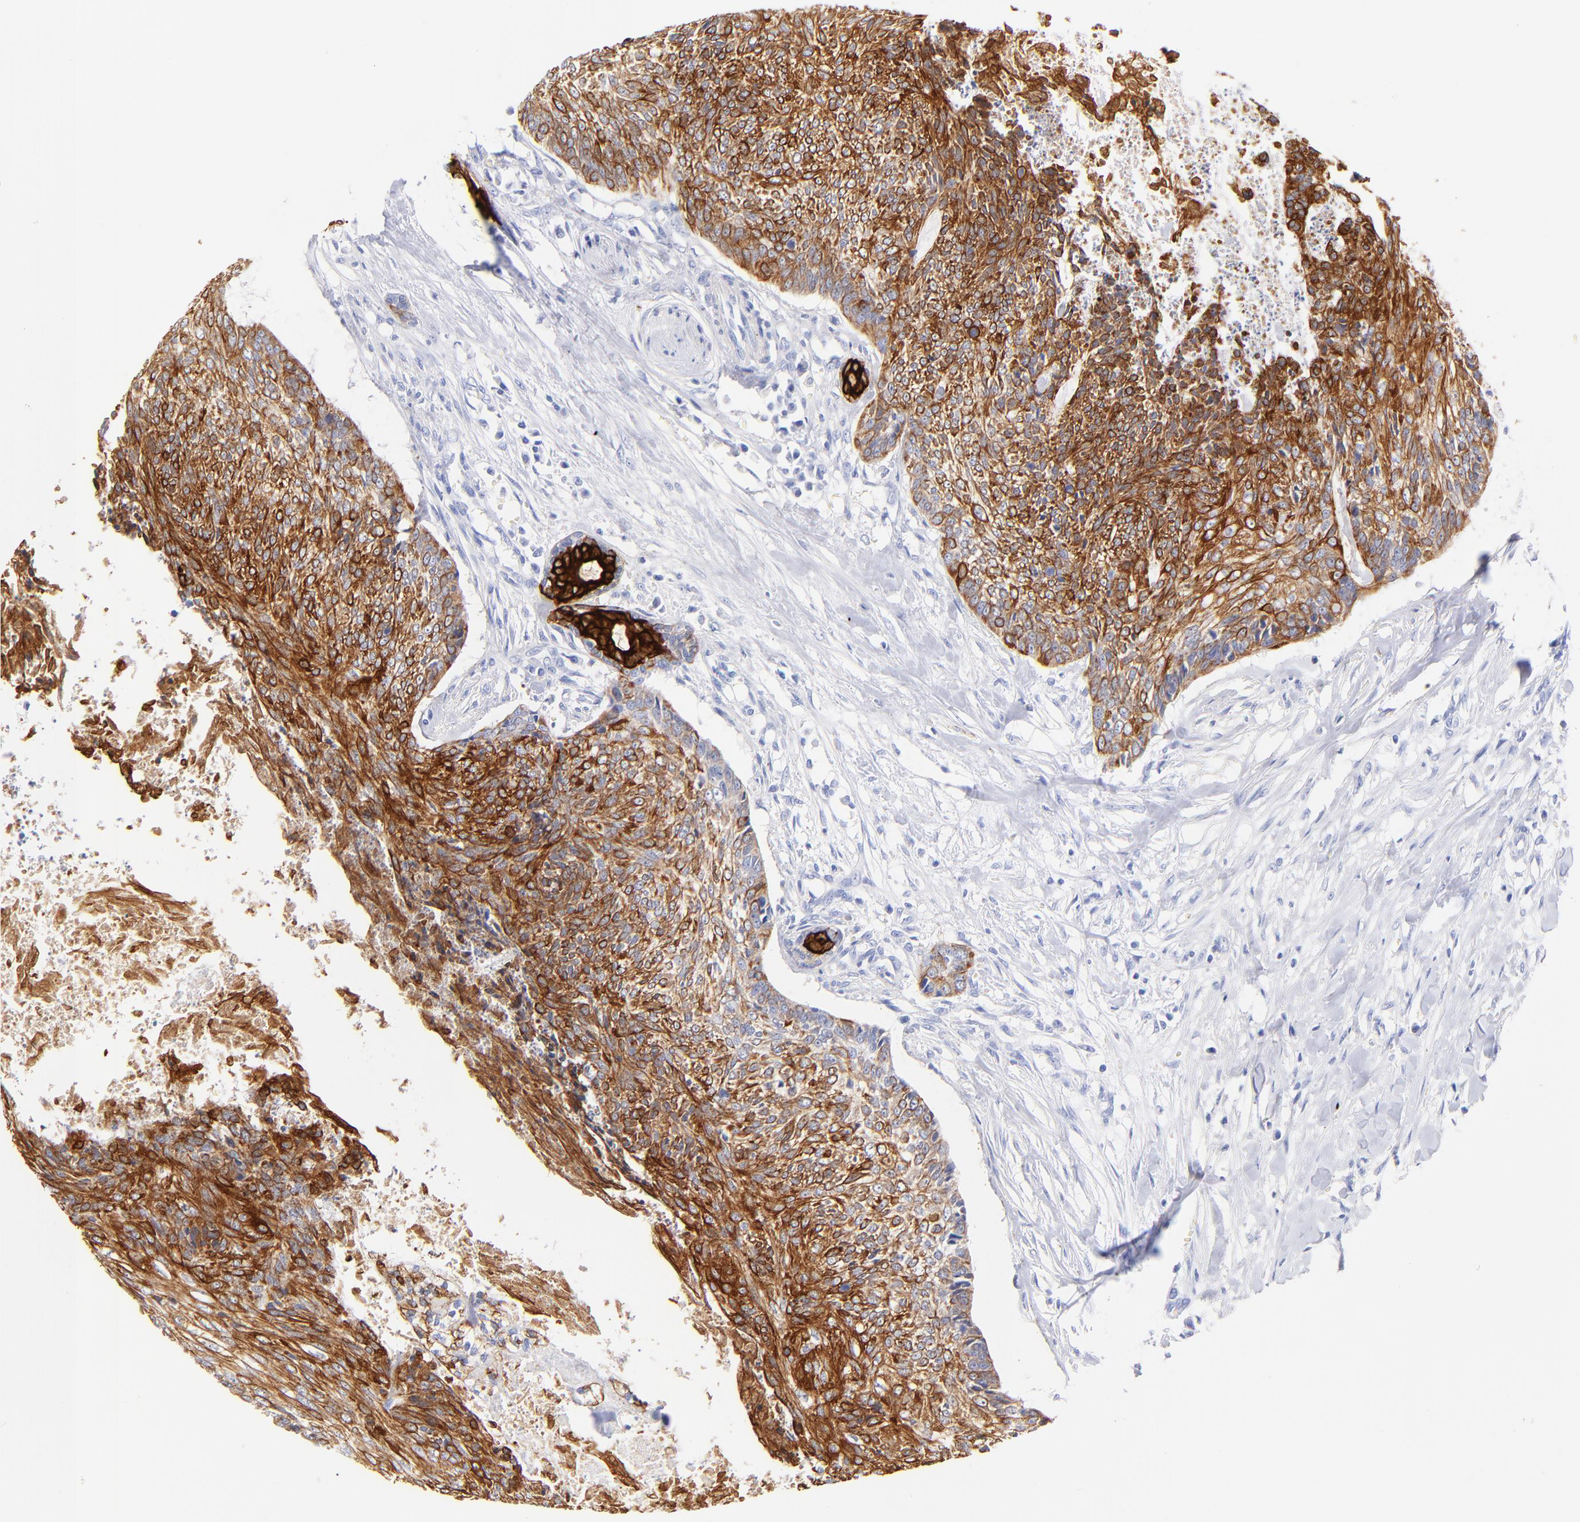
{"staining": {"intensity": "strong", "quantity": ">75%", "location": "cytoplasmic/membranous"}, "tissue": "head and neck cancer", "cell_type": "Tumor cells", "image_type": "cancer", "snomed": [{"axis": "morphology", "description": "Squamous cell carcinoma, NOS"}, {"axis": "topography", "description": "Salivary gland"}, {"axis": "topography", "description": "Head-Neck"}], "caption": "A high-resolution photomicrograph shows IHC staining of head and neck cancer, which exhibits strong cytoplasmic/membranous positivity in about >75% of tumor cells.", "gene": "KRT19", "patient": {"sex": "male", "age": 70}}